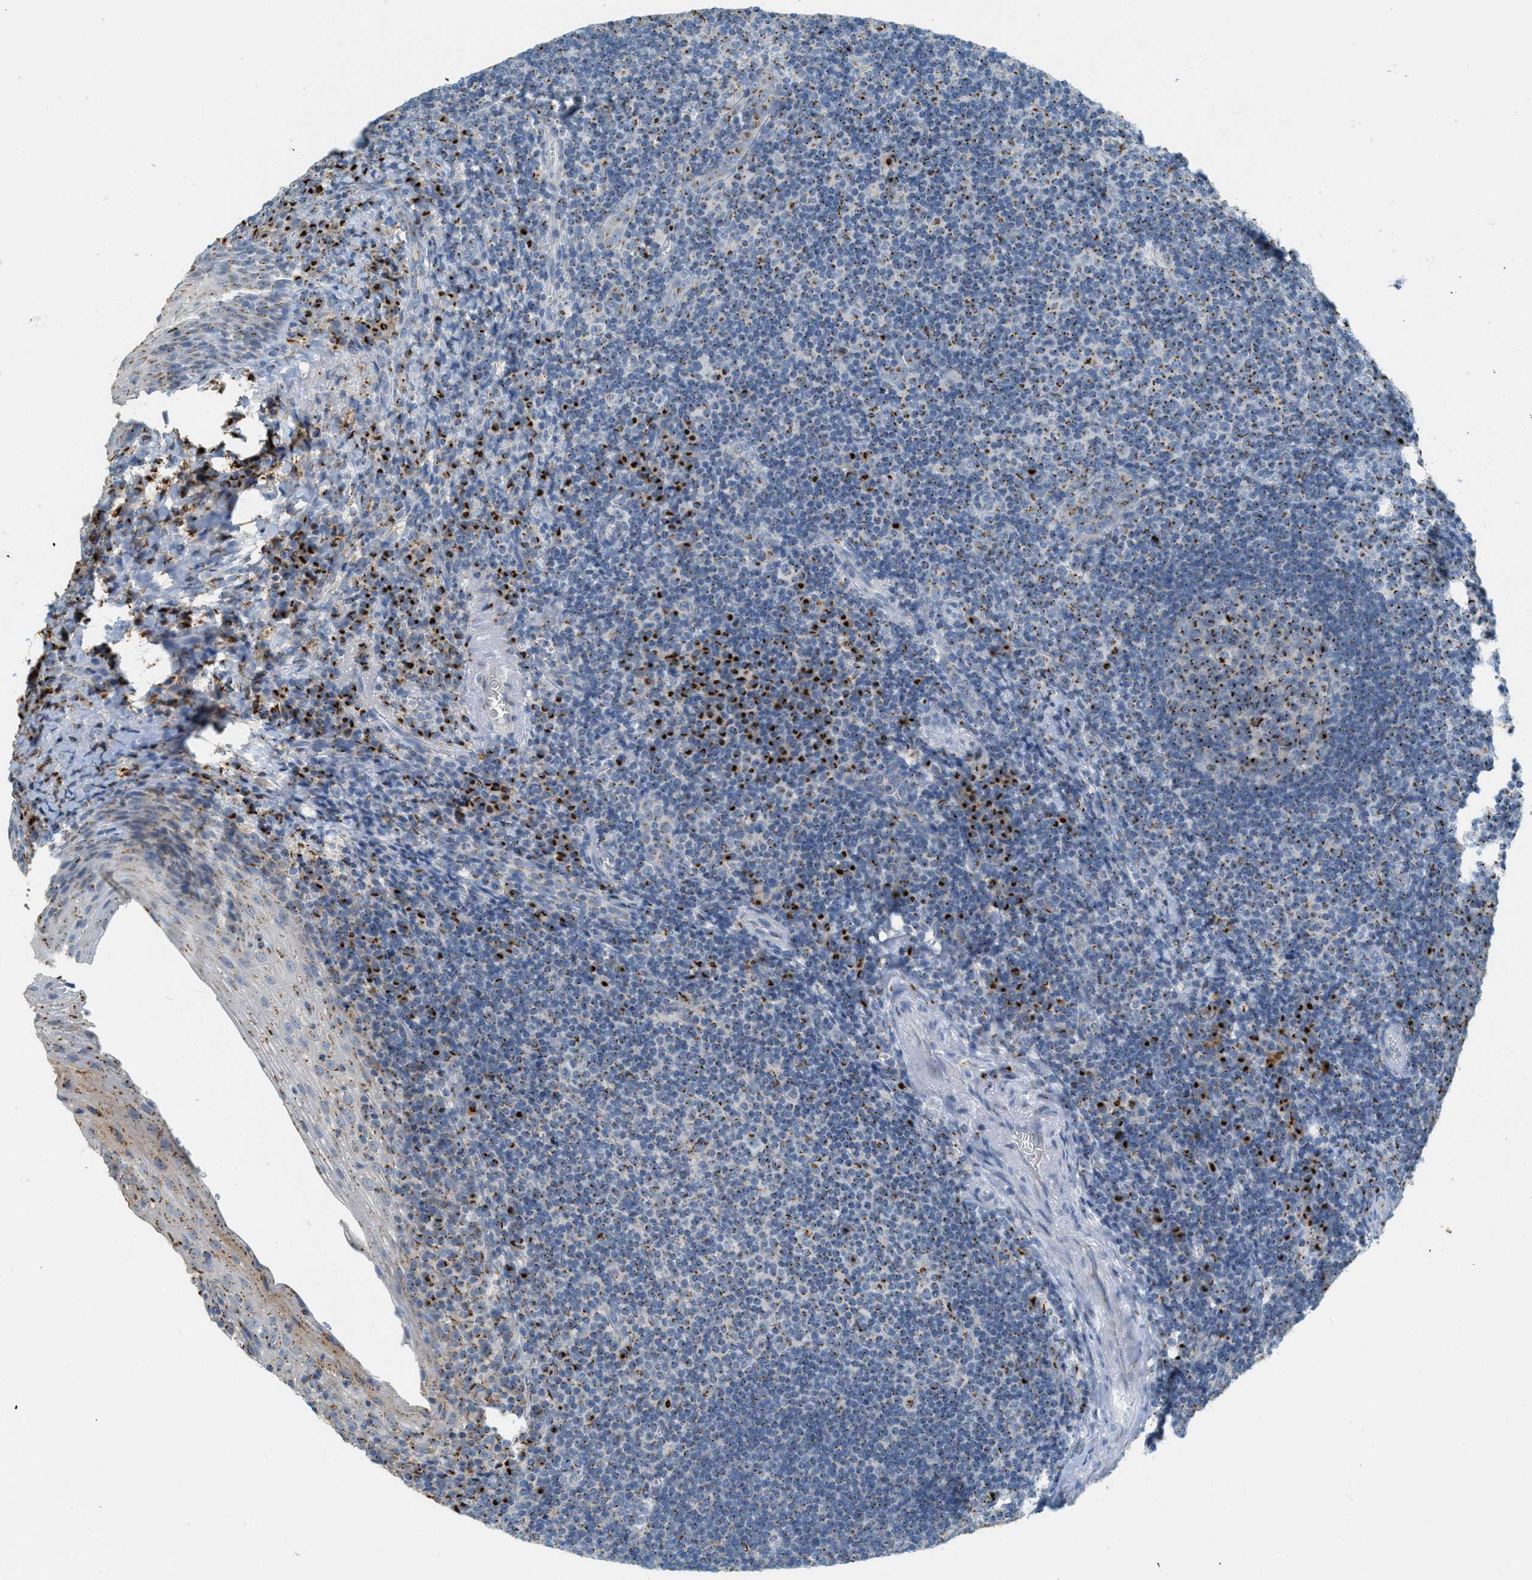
{"staining": {"intensity": "strong", "quantity": "25%-75%", "location": "cytoplasmic/membranous"}, "tissue": "tonsil", "cell_type": "Germinal center cells", "image_type": "normal", "snomed": [{"axis": "morphology", "description": "Normal tissue, NOS"}, {"axis": "topography", "description": "Tonsil"}], "caption": "This micrograph exhibits immunohistochemistry staining of normal tonsil, with high strong cytoplasmic/membranous positivity in about 25%-75% of germinal center cells.", "gene": "ENTPD4", "patient": {"sex": "male", "age": 37}}